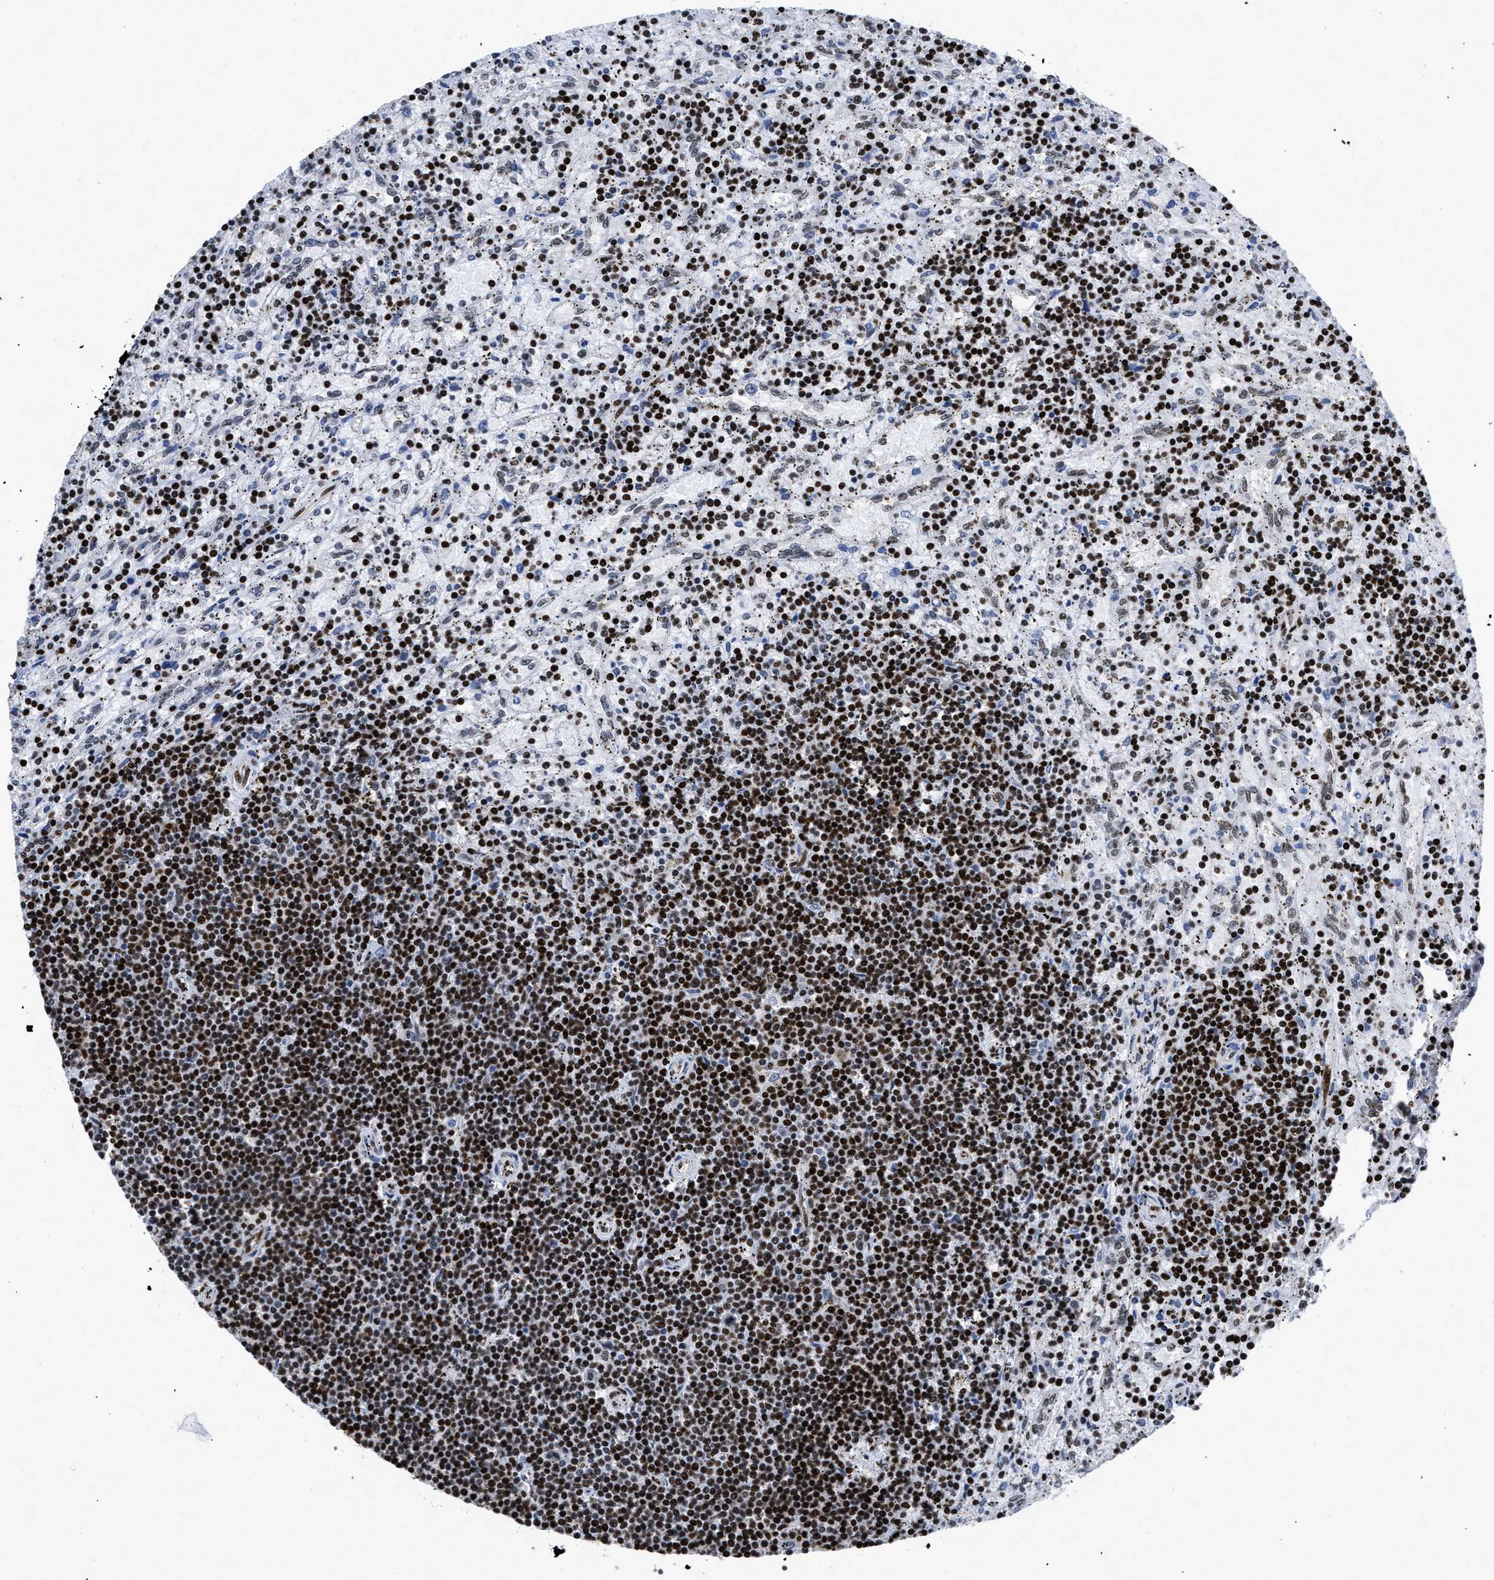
{"staining": {"intensity": "strong", "quantity": ">75%", "location": "nuclear"}, "tissue": "lymphoma", "cell_type": "Tumor cells", "image_type": "cancer", "snomed": [{"axis": "morphology", "description": "Malignant lymphoma, non-Hodgkin's type, Low grade"}, {"axis": "topography", "description": "Spleen"}], "caption": "Protein expression analysis of lymphoma demonstrates strong nuclear expression in approximately >75% of tumor cells.", "gene": "CREB1", "patient": {"sex": "male", "age": 76}}